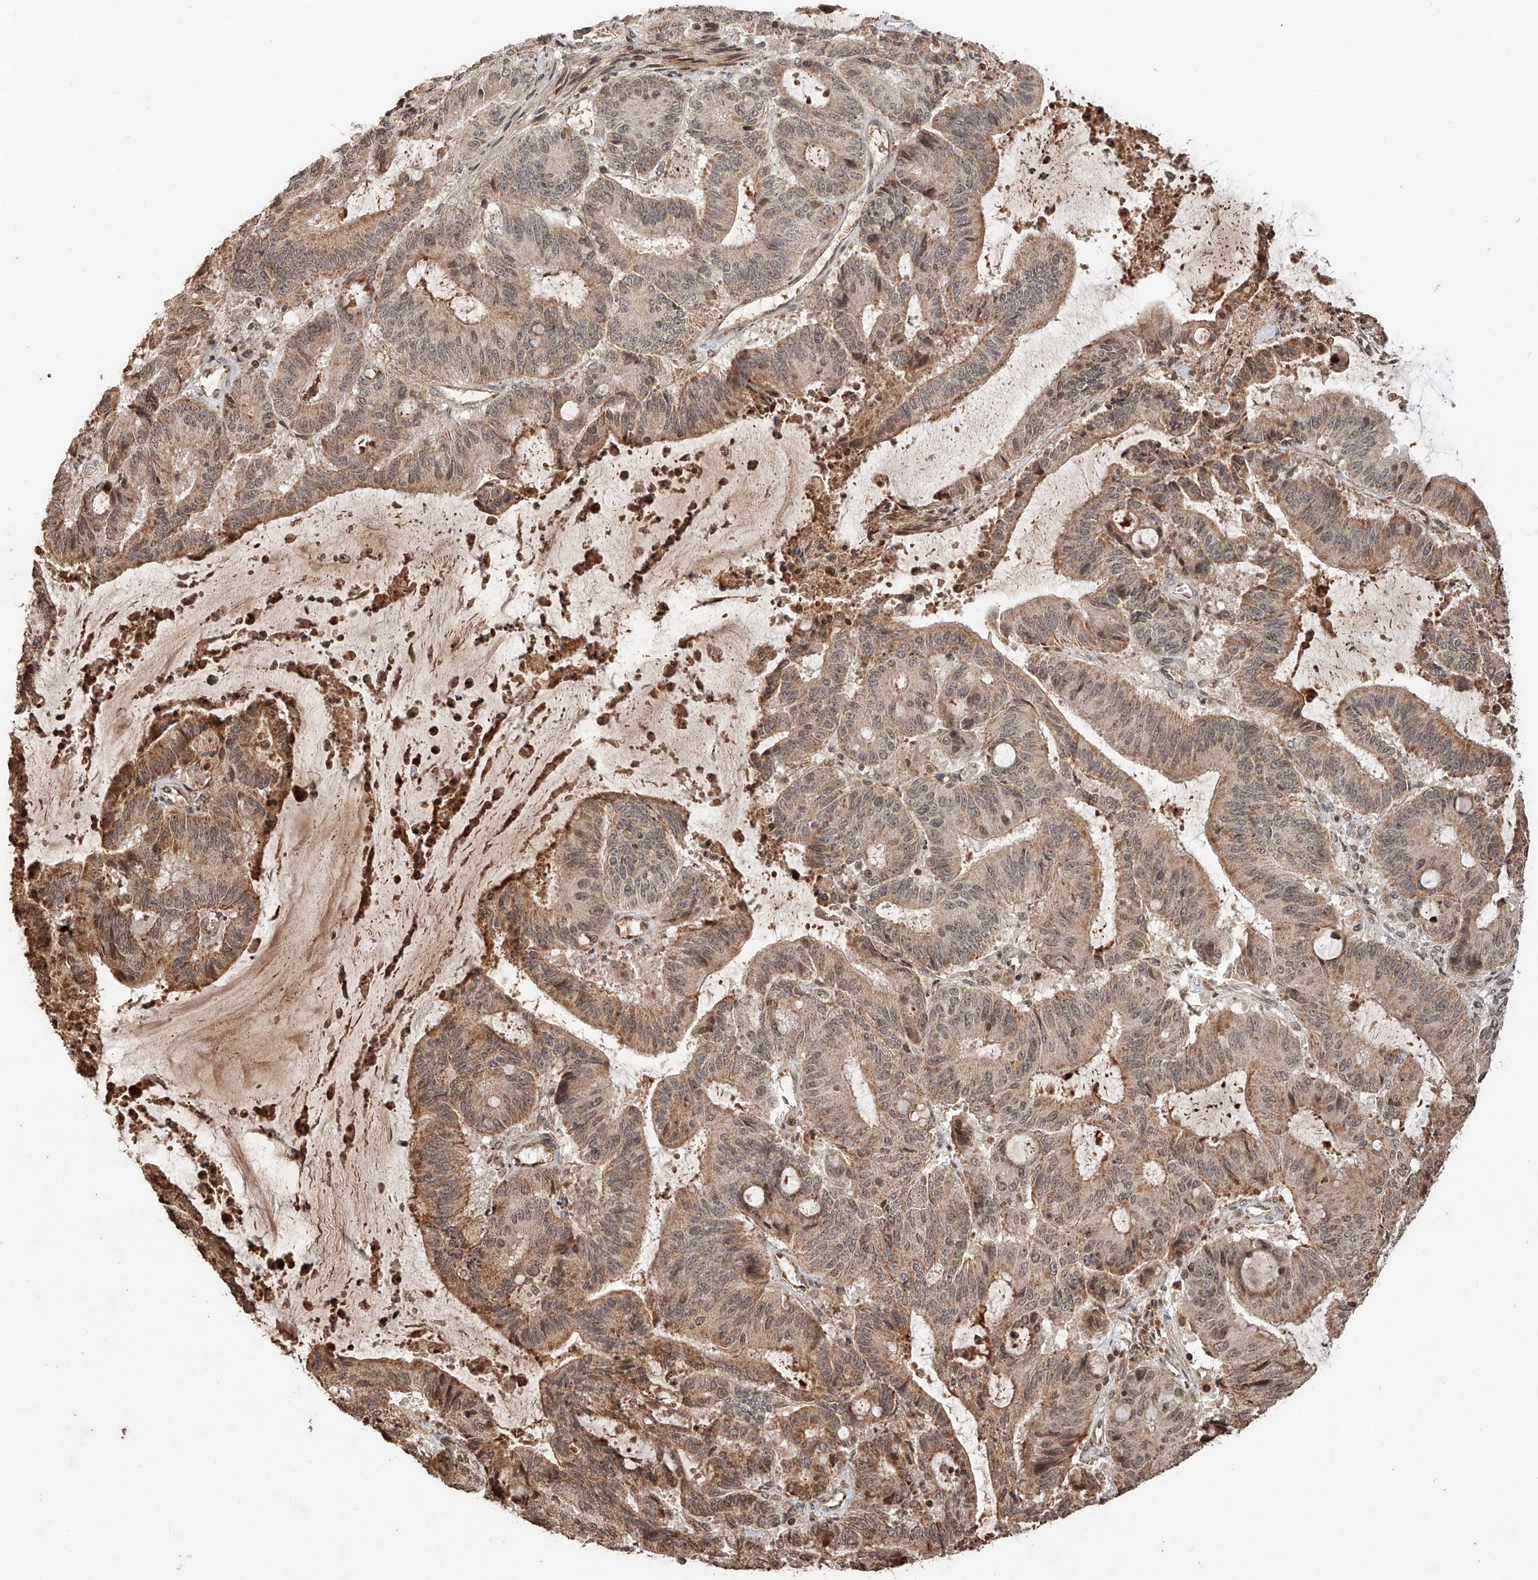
{"staining": {"intensity": "moderate", "quantity": "25%-75%", "location": "cytoplasmic/membranous,nuclear"}, "tissue": "liver cancer", "cell_type": "Tumor cells", "image_type": "cancer", "snomed": [{"axis": "morphology", "description": "Normal tissue, NOS"}, {"axis": "morphology", "description": "Cholangiocarcinoma"}, {"axis": "topography", "description": "Liver"}, {"axis": "topography", "description": "Peripheral nerve tissue"}], "caption": "The image displays a brown stain indicating the presence of a protein in the cytoplasmic/membranous and nuclear of tumor cells in liver cholangiocarcinoma.", "gene": "ARHGAP33", "patient": {"sex": "female", "age": 73}}